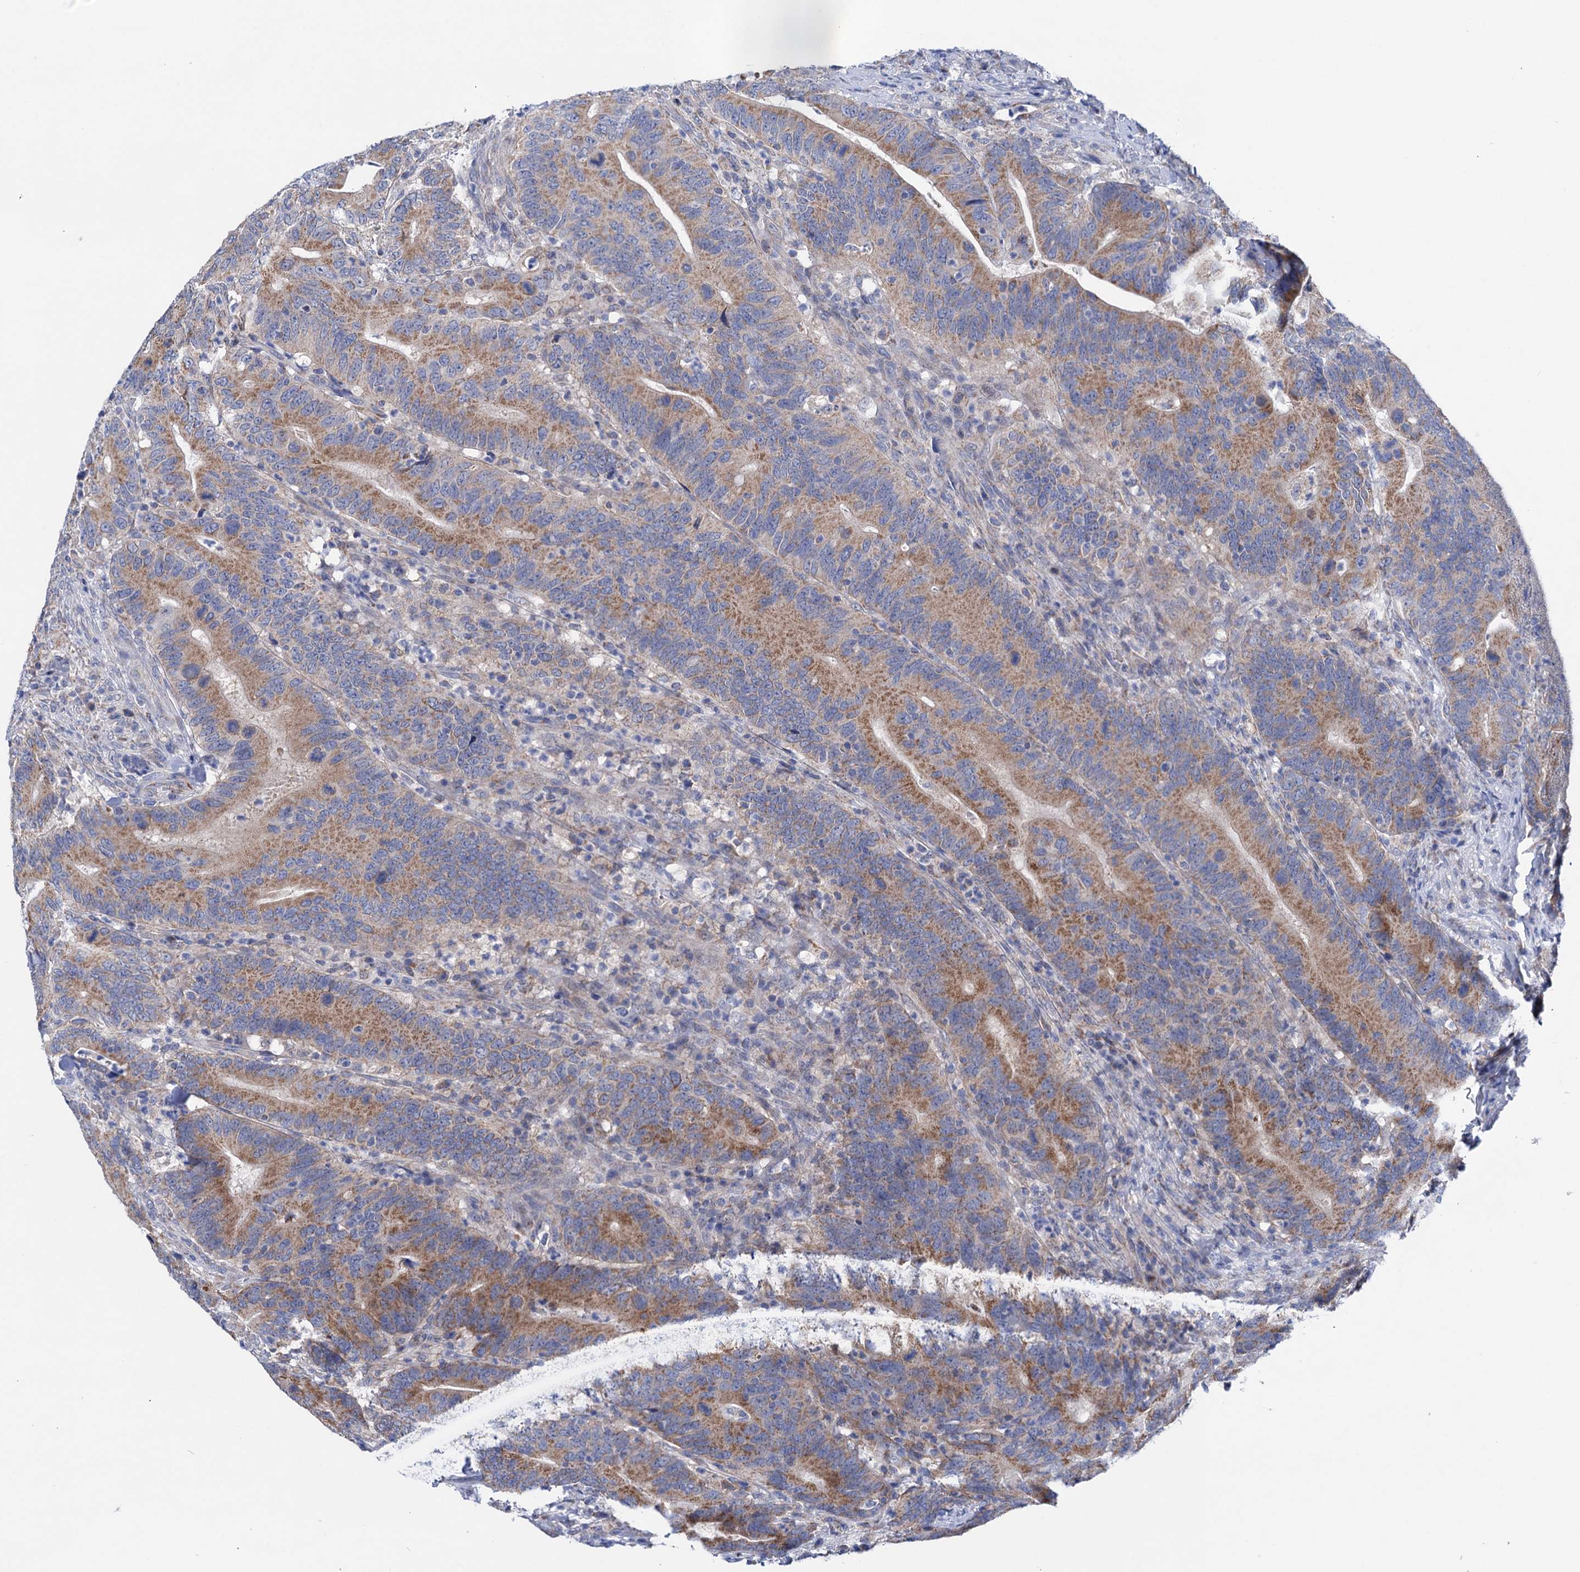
{"staining": {"intensity": "moderate", "quantity": ">75%", "location": "cytoplasmic/membranous"}, "tissue": "colorectal cancer", "cell_type": "Tumor cells", "image_type": "cancer", "snomed": [{"axis": "morphology", "description": "Adenocarcinoma, NOS"}, {"axis": "topography", "description": "Colon"}], "caption": "Immunohistochemical staining of colorectal adenocarcinoma demonstrates medium levels of moderate cytoplasmic/membranous expression in about >75% of tumor cells. (DAB IHC with brightfield microscopy, high magnification).", "gene": "SUCLA2", "patient": {"sex": "female", "age": 66}}